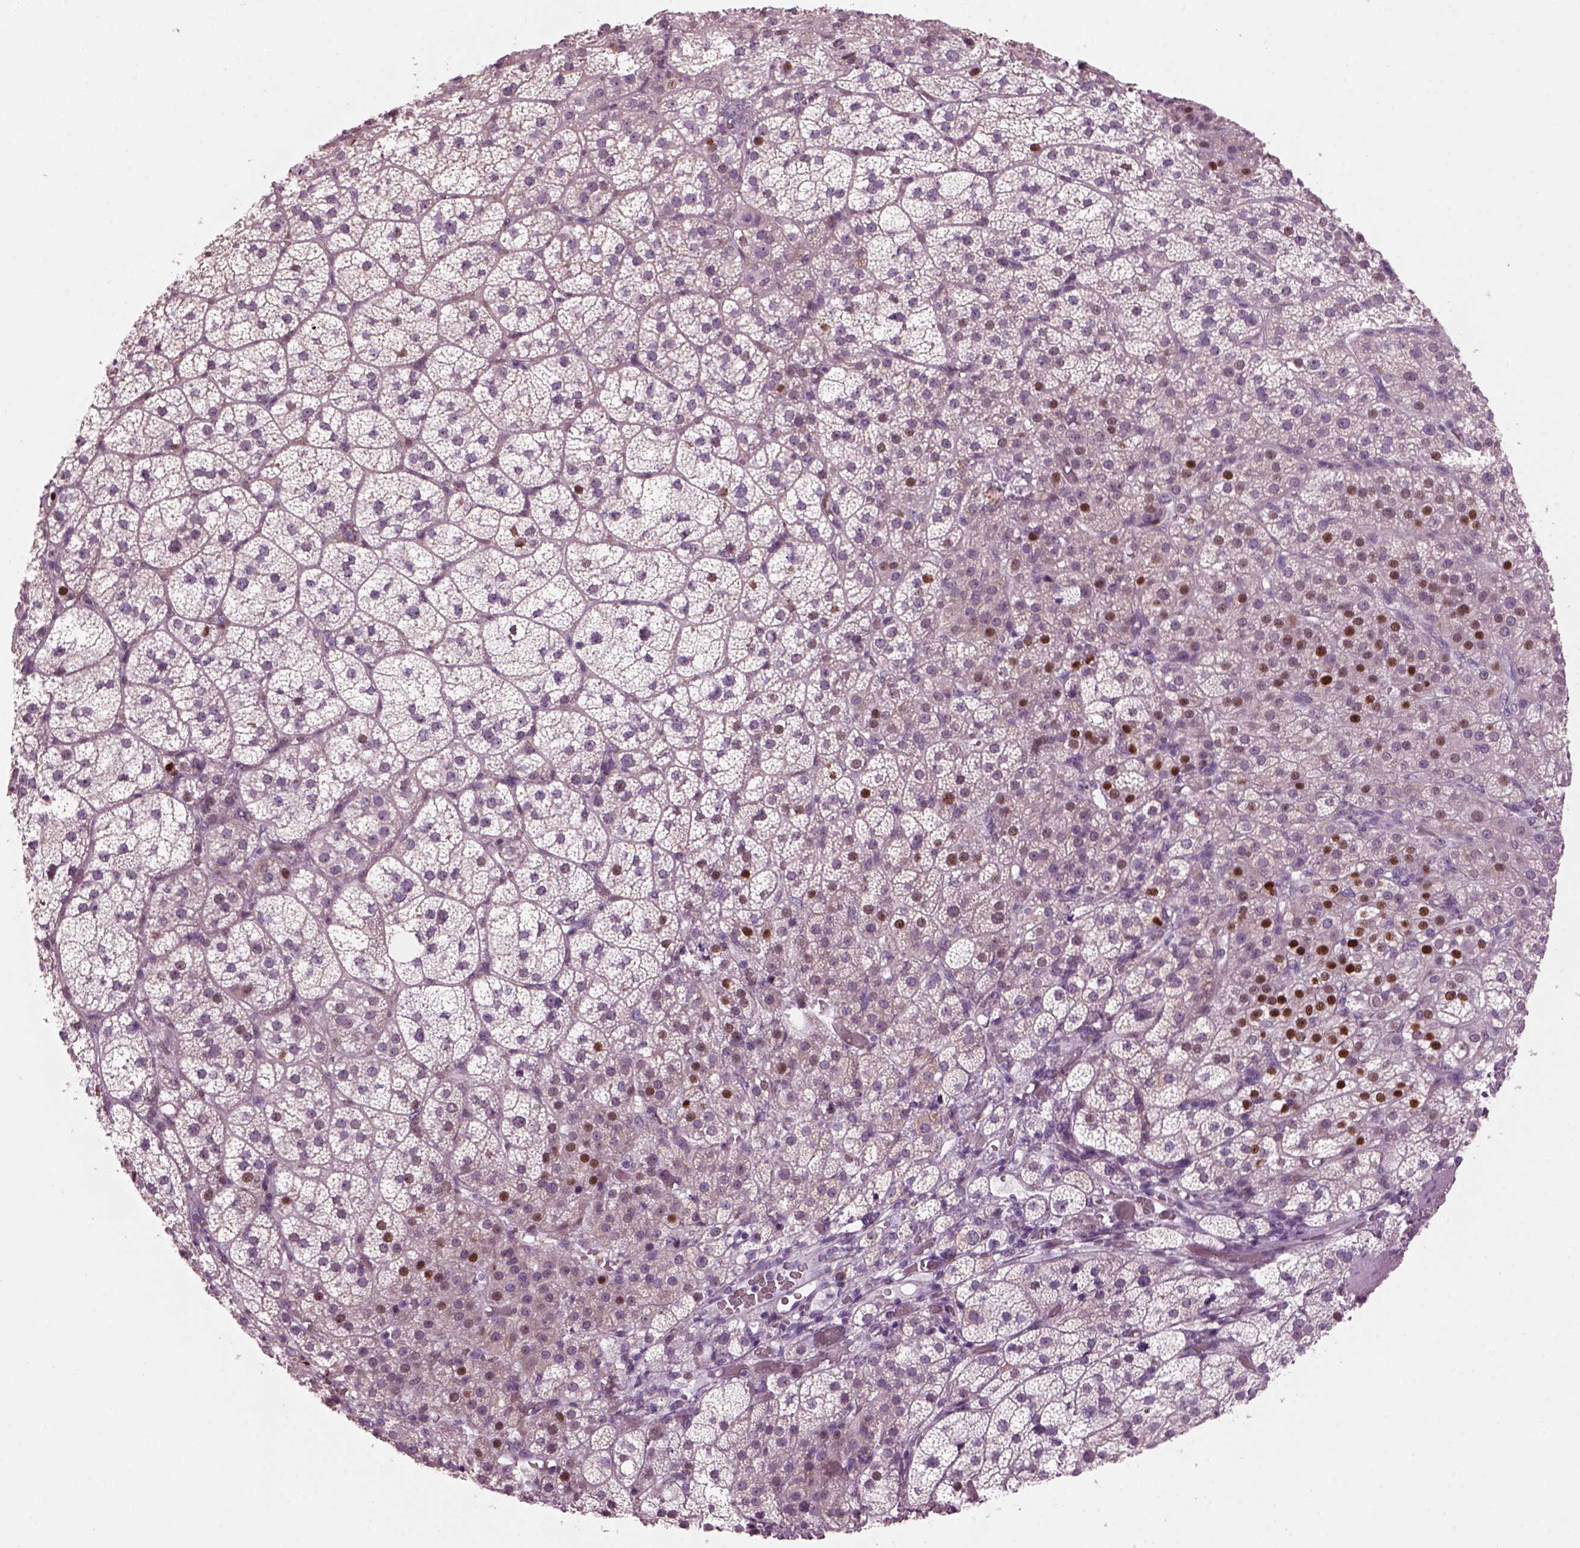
{"staining": {"intensity": "strong", "quantity": "<25%", "location": "nuclear"}, "tissue": "adrenal gland", "cell_type": "Glandular cells", "image_type": "normal", "snomed": [{"axis": "morphology", "description": "Normal tissue, NOS"}, {"axis": "topography", "description": "Adrenal gland"}], "caption": "A high-resolution image shows immunohistochemistry staining of benign adrenal gland, which exhibits strong nuclear staining in approximately <25% of glandular cells.", "gene": "PRR9", "patient": {"sex": "female", "age": 60}}